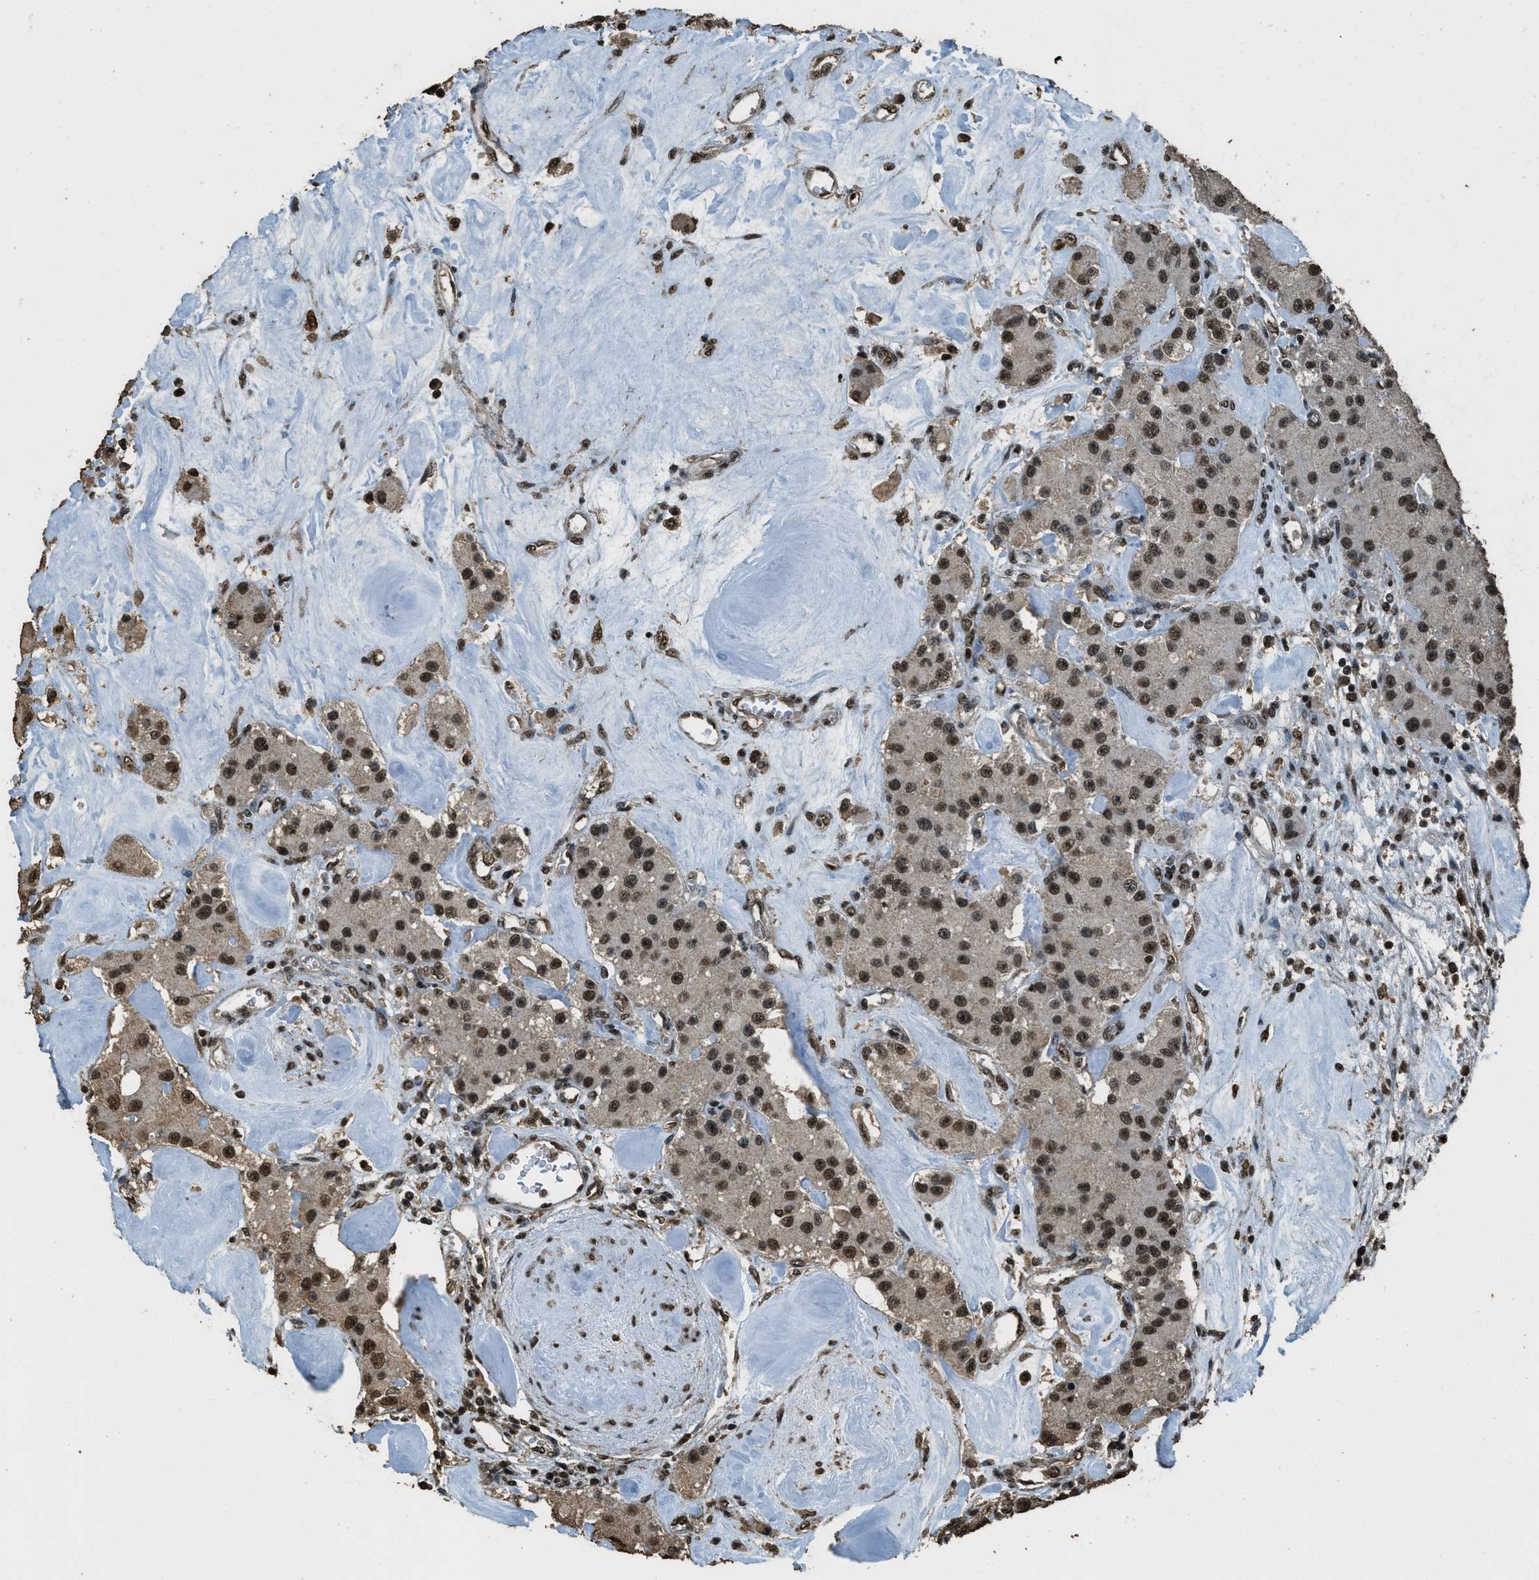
{"staining": {"intensity": "strong", "quantity": ">75%", "location": "nuclear"}, "tissue": "carcinoid", "cell_type": "Tumor cells", "image_type": "cancer", "snomed": [{"axis": "morphology", "description": "Carcinoid, malignant, NOS"}, {"axis": "topography", "description": "Pancreas"}], "caption": "Human carcinoid stained with a protein marker exhibits strong staining in tumor cells.", "gene": "MYB", "patient": {"sex": "male", "age": 41}}